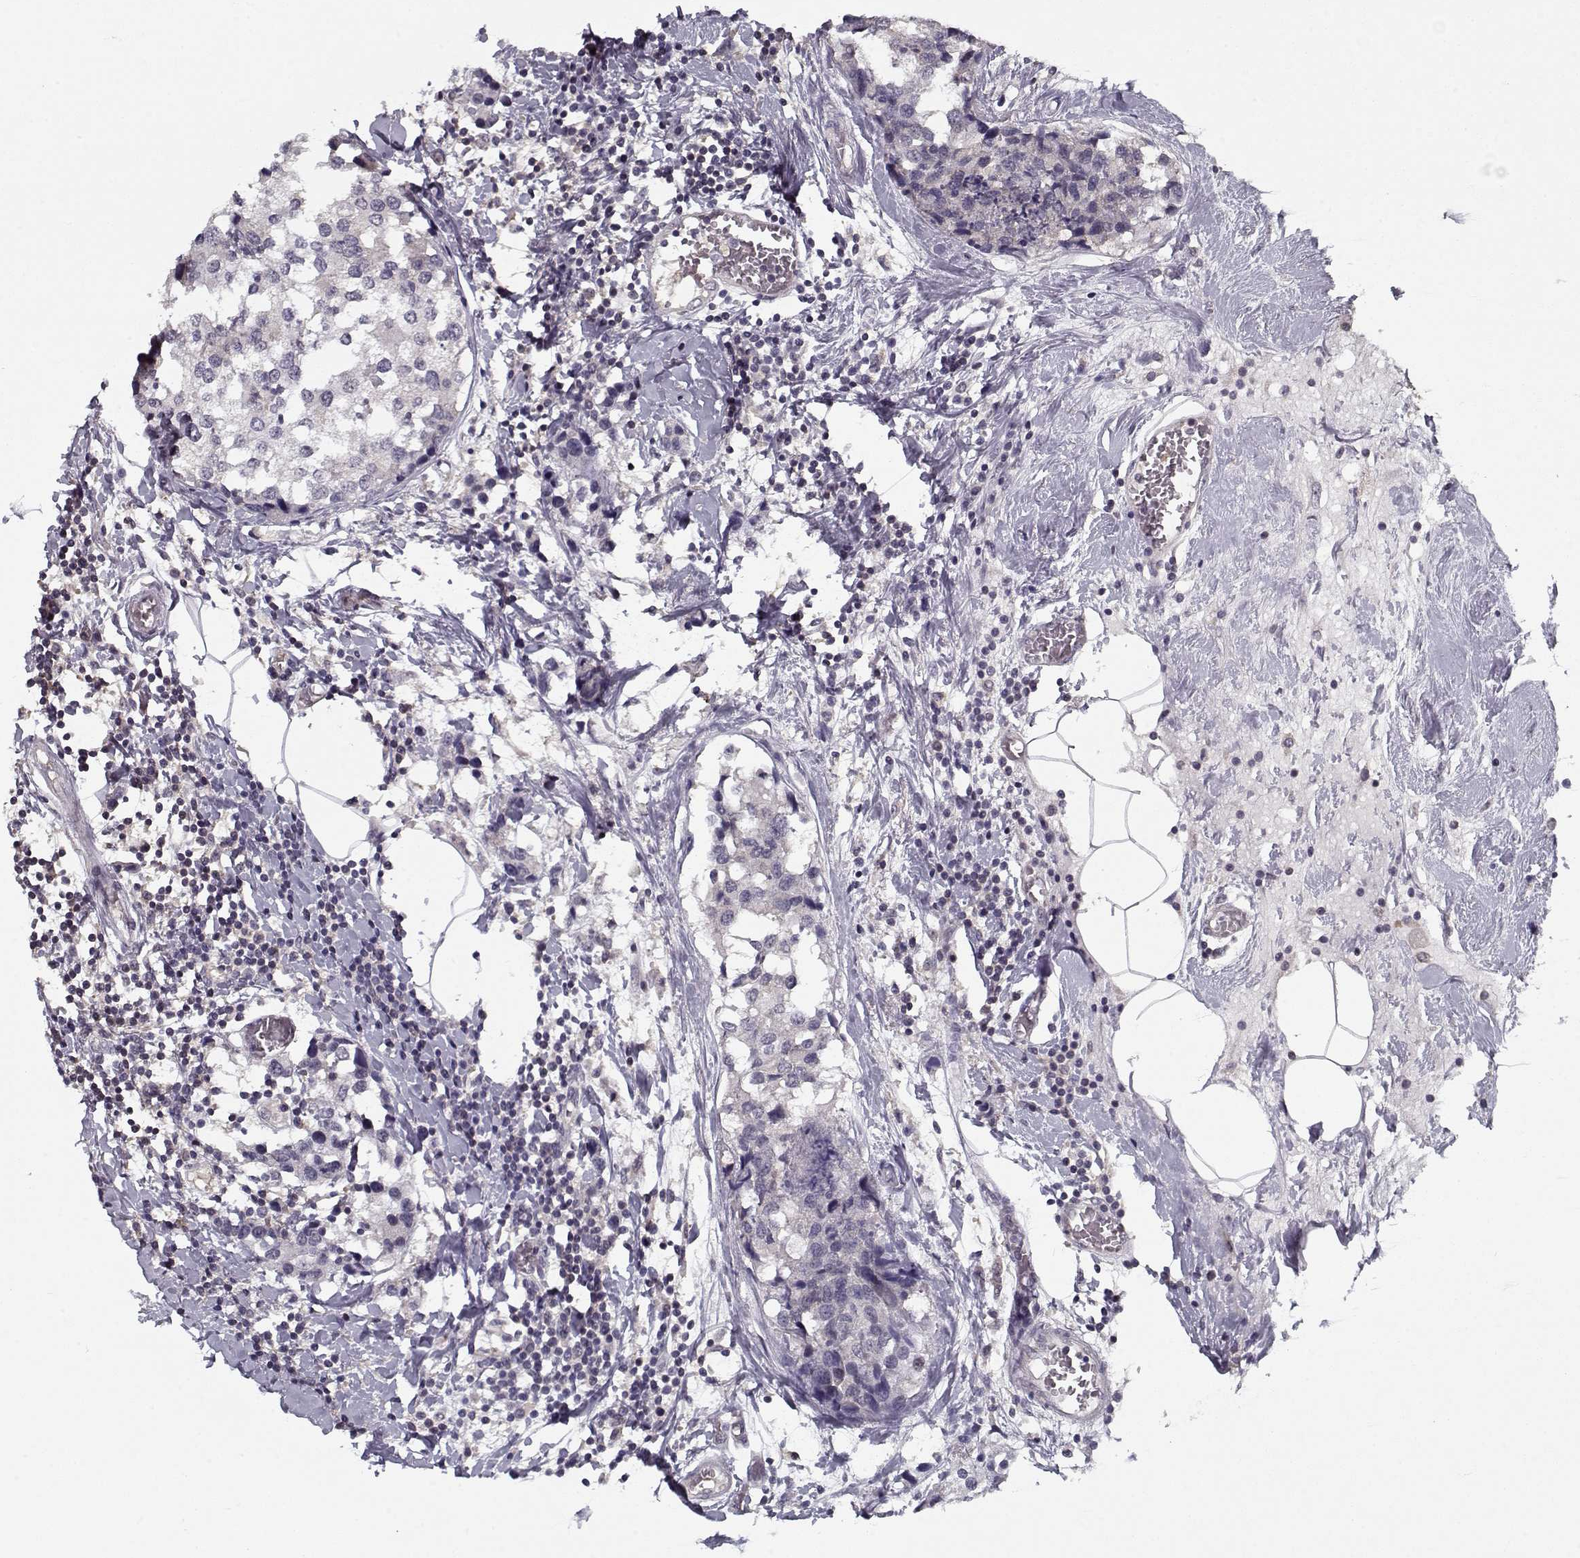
{"staining": {"intensity": "negative", "quantity": "none", "location": "none"}, "tissue": "breast cancer", "cell_type": "Tumor cells", "image_type": "cancer", "snomed": [{"axis": "morphology", "description": "Lobular carcinoma"}, {"axis": "topography", "description": "Breast"}], "caption": "A high-resolution image shows immunohistochemistry staining of breast cancer (lobular carcinoma), which reveals no significant expression in tumor cells.", "gene": "TESPA1", "patient": {"sex": "female", "age": 59}}